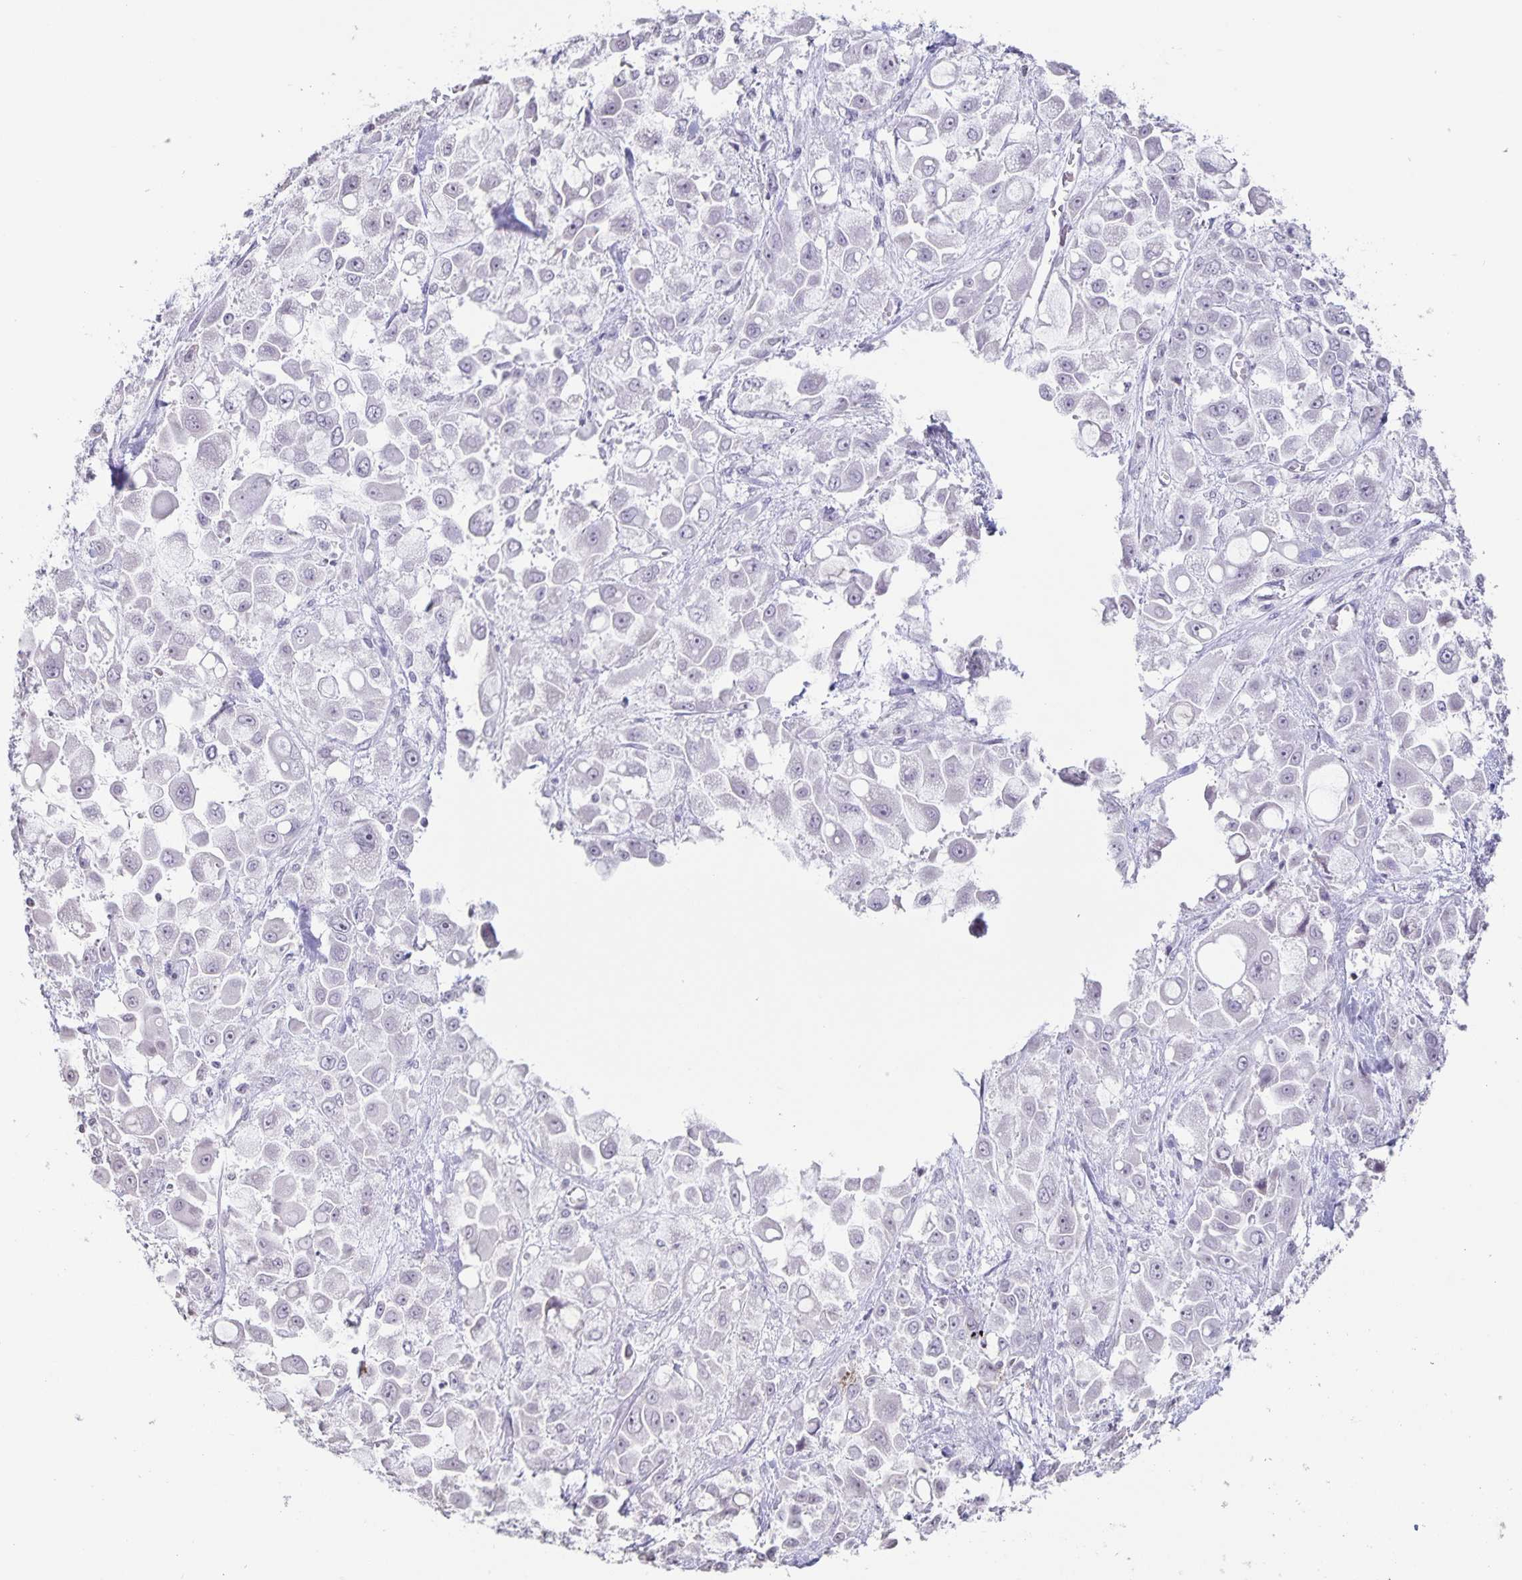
{"staining": {"intensity": "negative", "quantity": "none", "location": "none"}, "tissue": "stomach cancer", "cell_type": "Tumor cells", "image_type": "cancer", "snomed": [{"axis": "morphology", "description": "Adenocarcinoma, NOS"}, {"axis": "topography", "description": "Stomach"}], "caption": "Immunohistochemistry (IHC) of adenocarcinoma (stomach) reveals no expression in tumor cells. The staining was performed using DAB to visualize the protein expression in brown, while the nuclei were stained in blue with hematoxylin (Magnification: 20x).", "gene": "AQP4", "patient": {"sex": "female", "age": 76}}